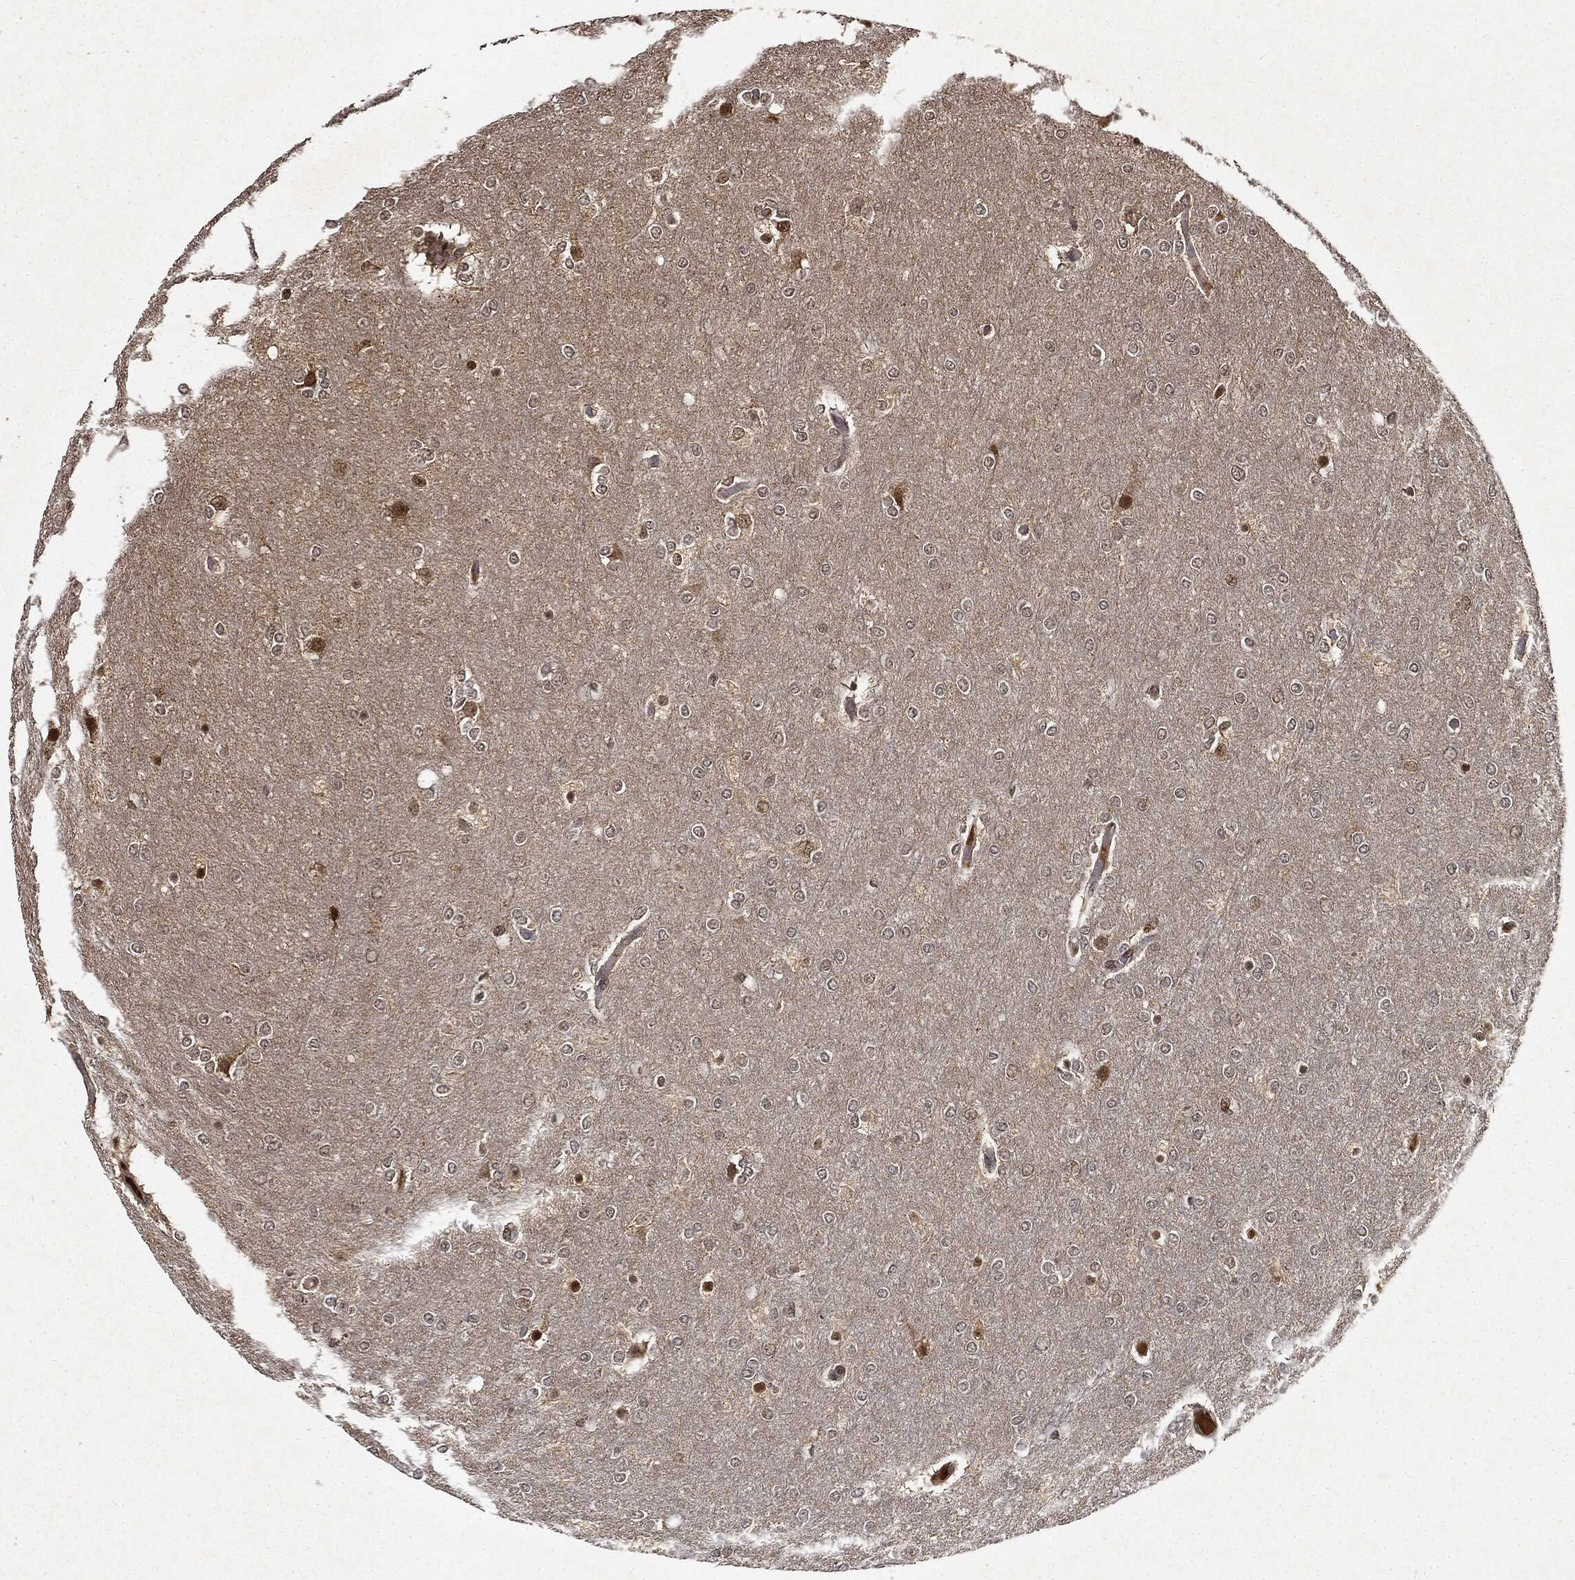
{"staining": {"intensity": "negative", "quantity": "none", "location": "none"}, "tissue": "glioma", "cell_type": "Tumor cells", "image_type": "cancer", "snomed": [{"axis": "morphology", "description": "Glioma, malignant, High grade"}, {"axis": "topography", "description": "Brain"}], "caption": "An image of malignant glioma (high-grade) stained for a protein shows no brown staining in tumor cells. (DAB immunohistochemistry with hematoxylin counter stain).", "gene": "ZNHIT6", "patient": {"sex": "female", "age": 61}}